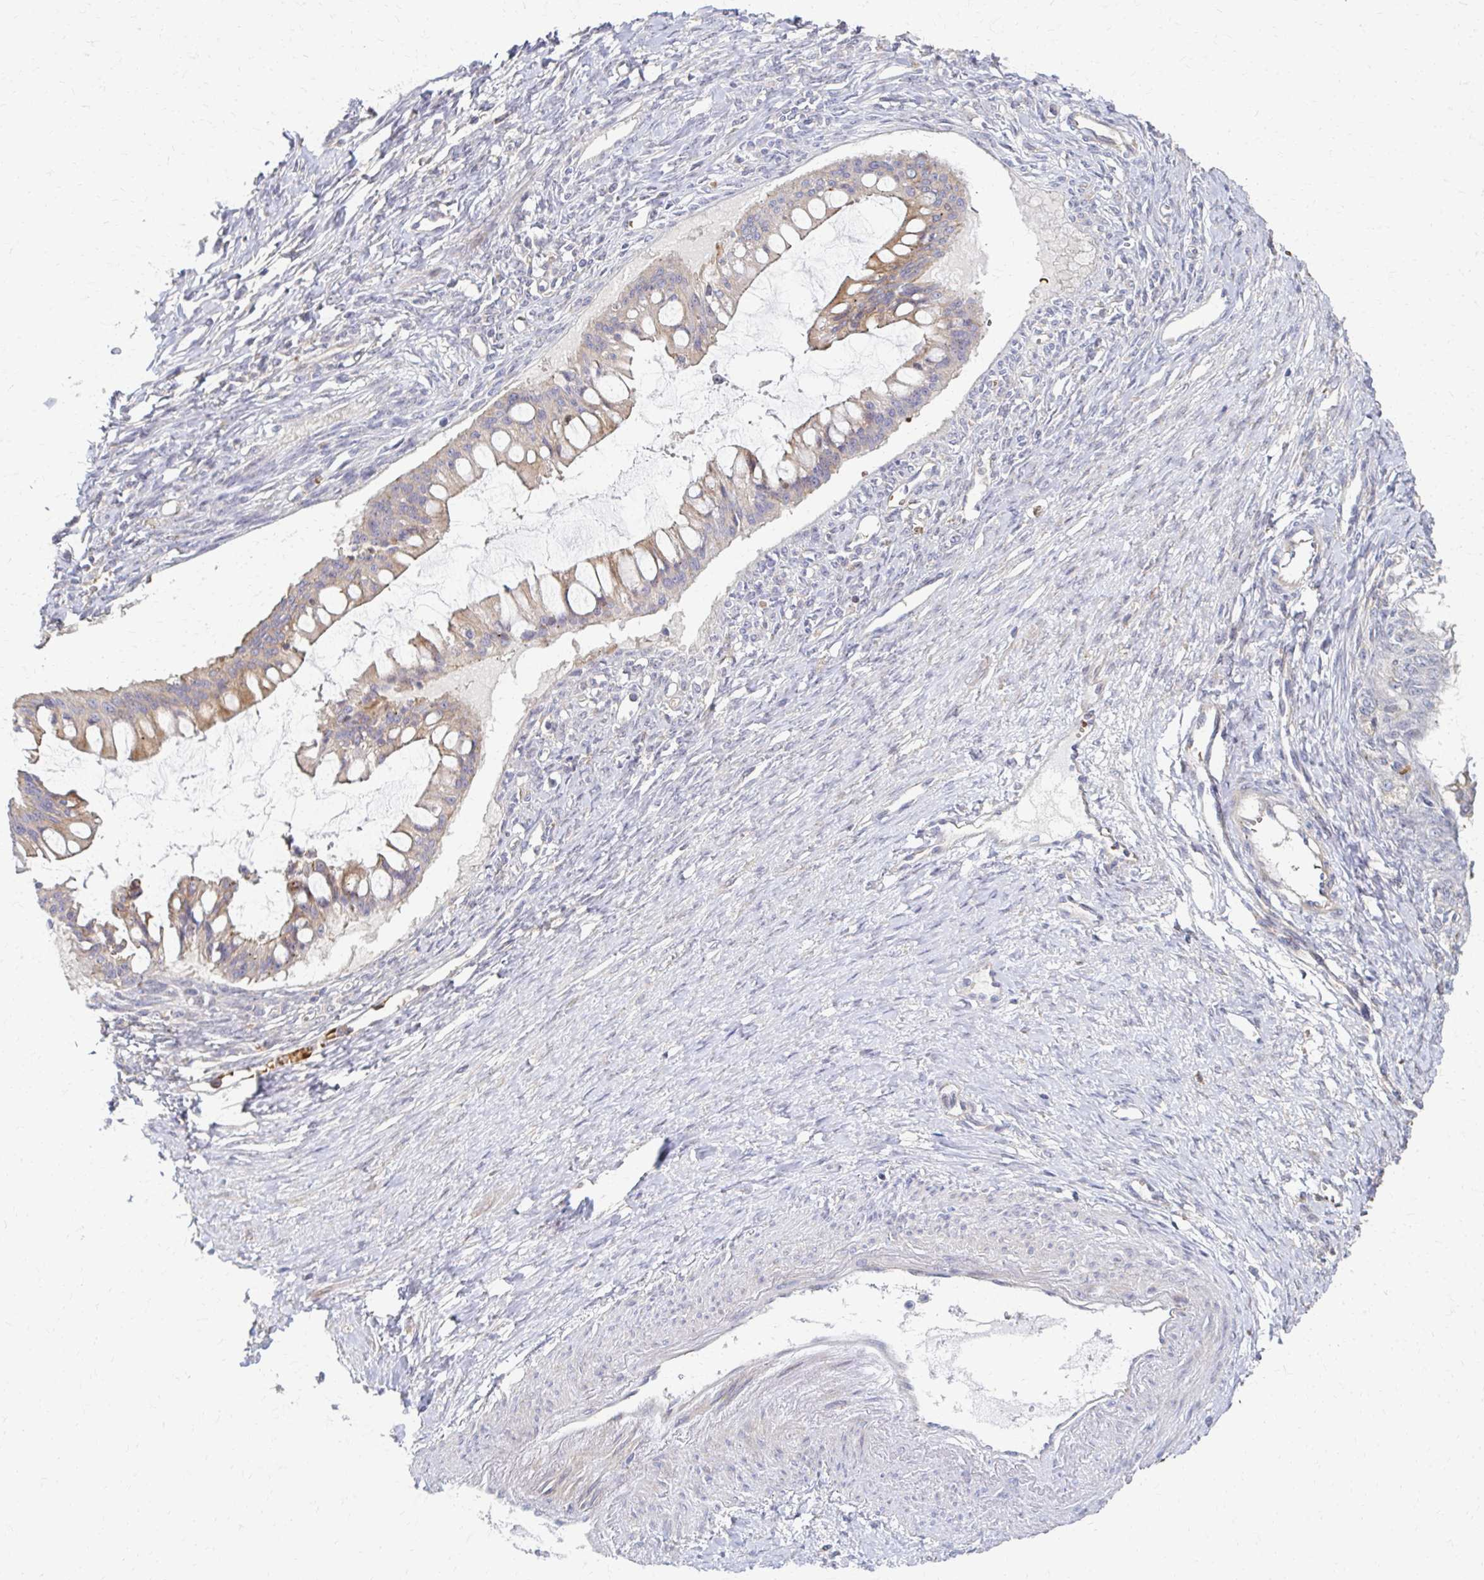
{"staining": {"intensity": "weak", "quantity": ">75%", "location": "cytoplasmic/membranous"}, "tissue": "ovarian cancer", "cell_type": "Tumor cells", "image_type": "cancer", "snomed": [{"axis": "morphology", "description": "Cystadenocarcinoma, mucinous, NOS"}, {"axis": "topography", "description": "Ovary"}], "caption": "DAB immunohistochemical staining of human ovarian cancer demonstrates weak cytoplasmic/membranous protein positivity in about >75% of tumor cells.", "gene": "SKA2", "patient": {"sex": "female", "age": 73}}